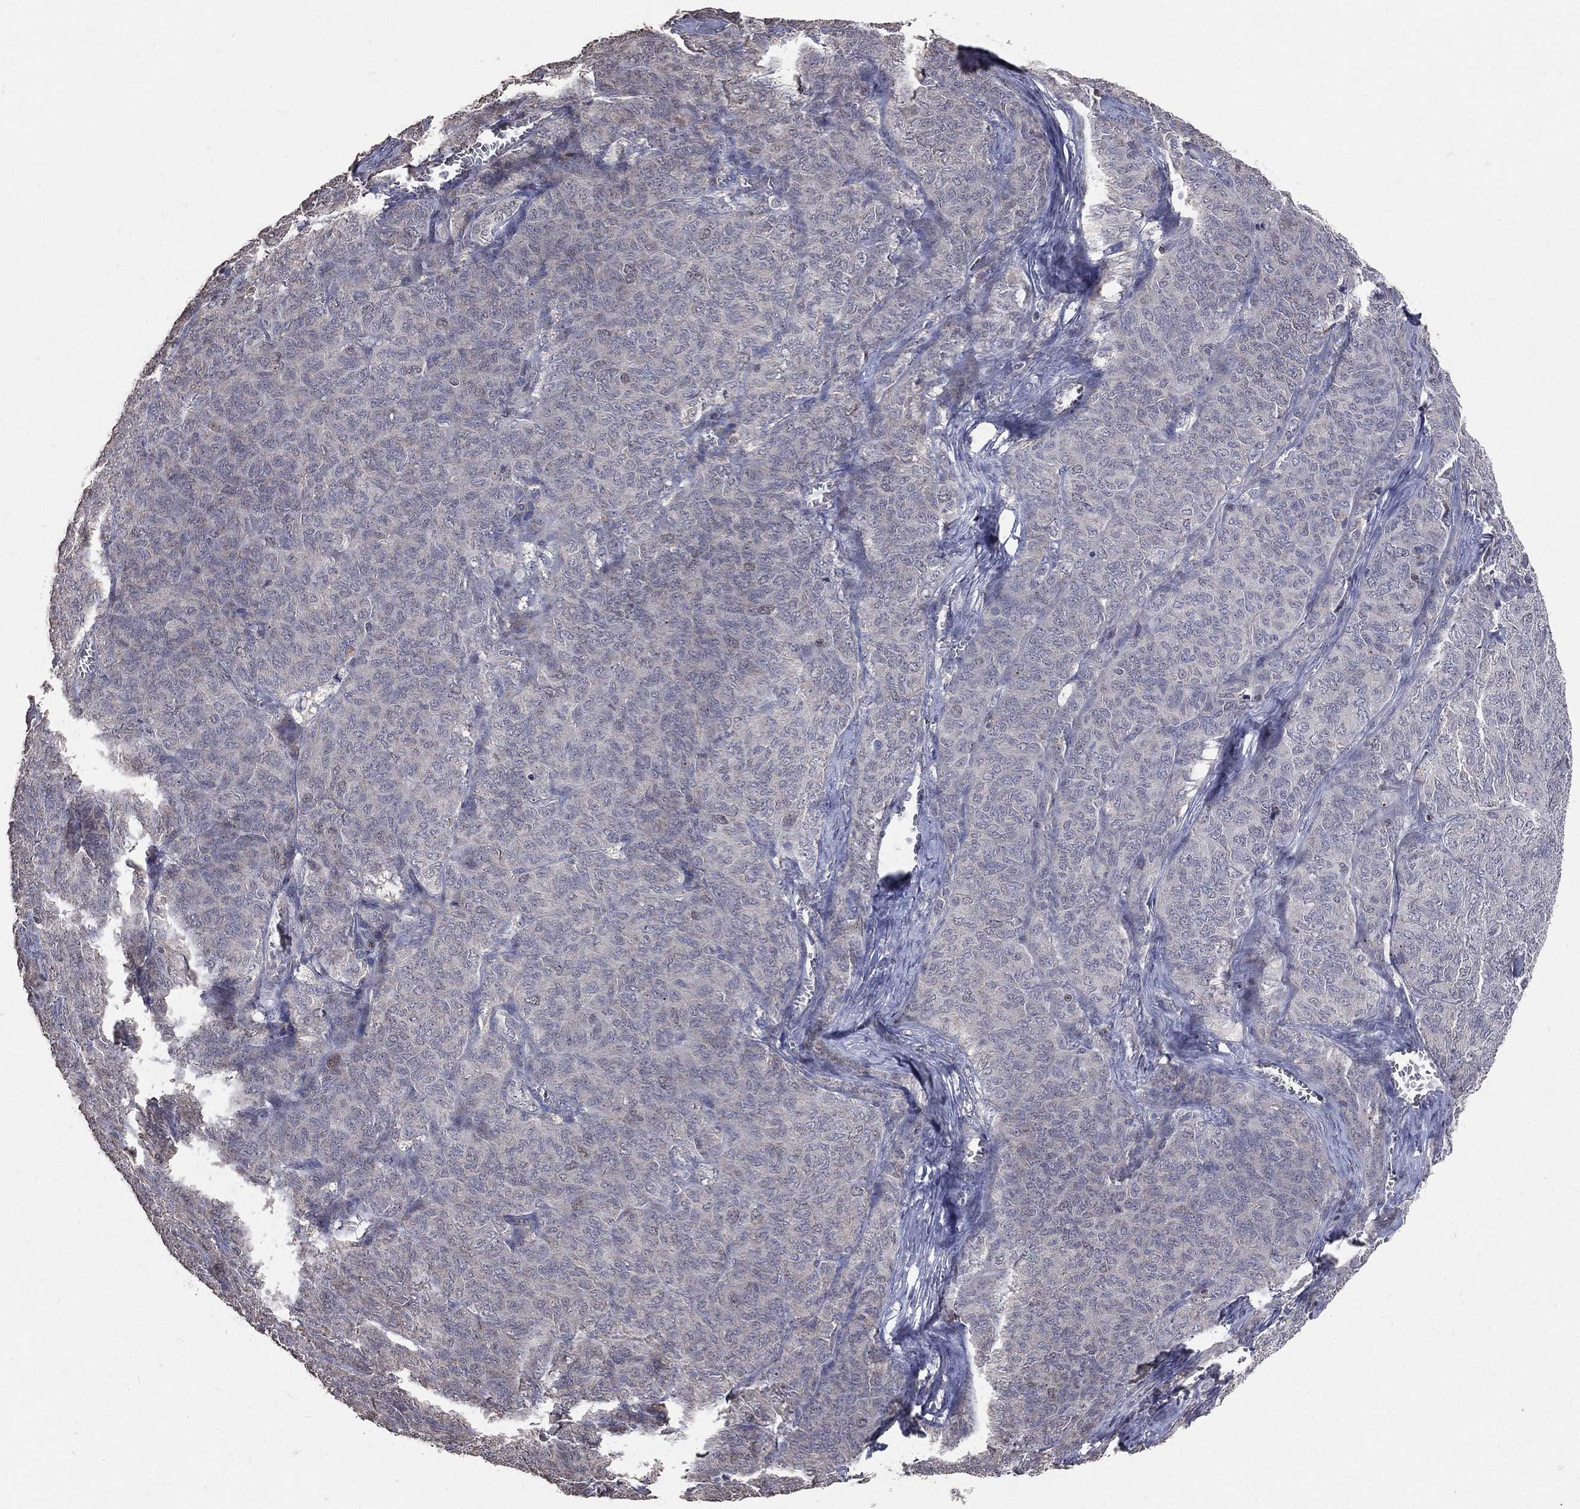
{"staining": {"intensity": "weak", "quantity": "<25%", "location": "cytoplasmic/membranous"}, "tissue": "ovarian cancer", "cell_type": "Tumor cells", "image_type": "cancer", "snomed": [{"axis": "morphology", "description": "Carcinoma, endometroid"}, {"axis": "topography", "description": "Ovary"}], "caption": "Photomicrograph shows no significant protein staining in tumor cells of ovarian cancer (endometroid carcinoma).", "gene": "LY6K", "patient": {"sex": "female", "age": 80}}